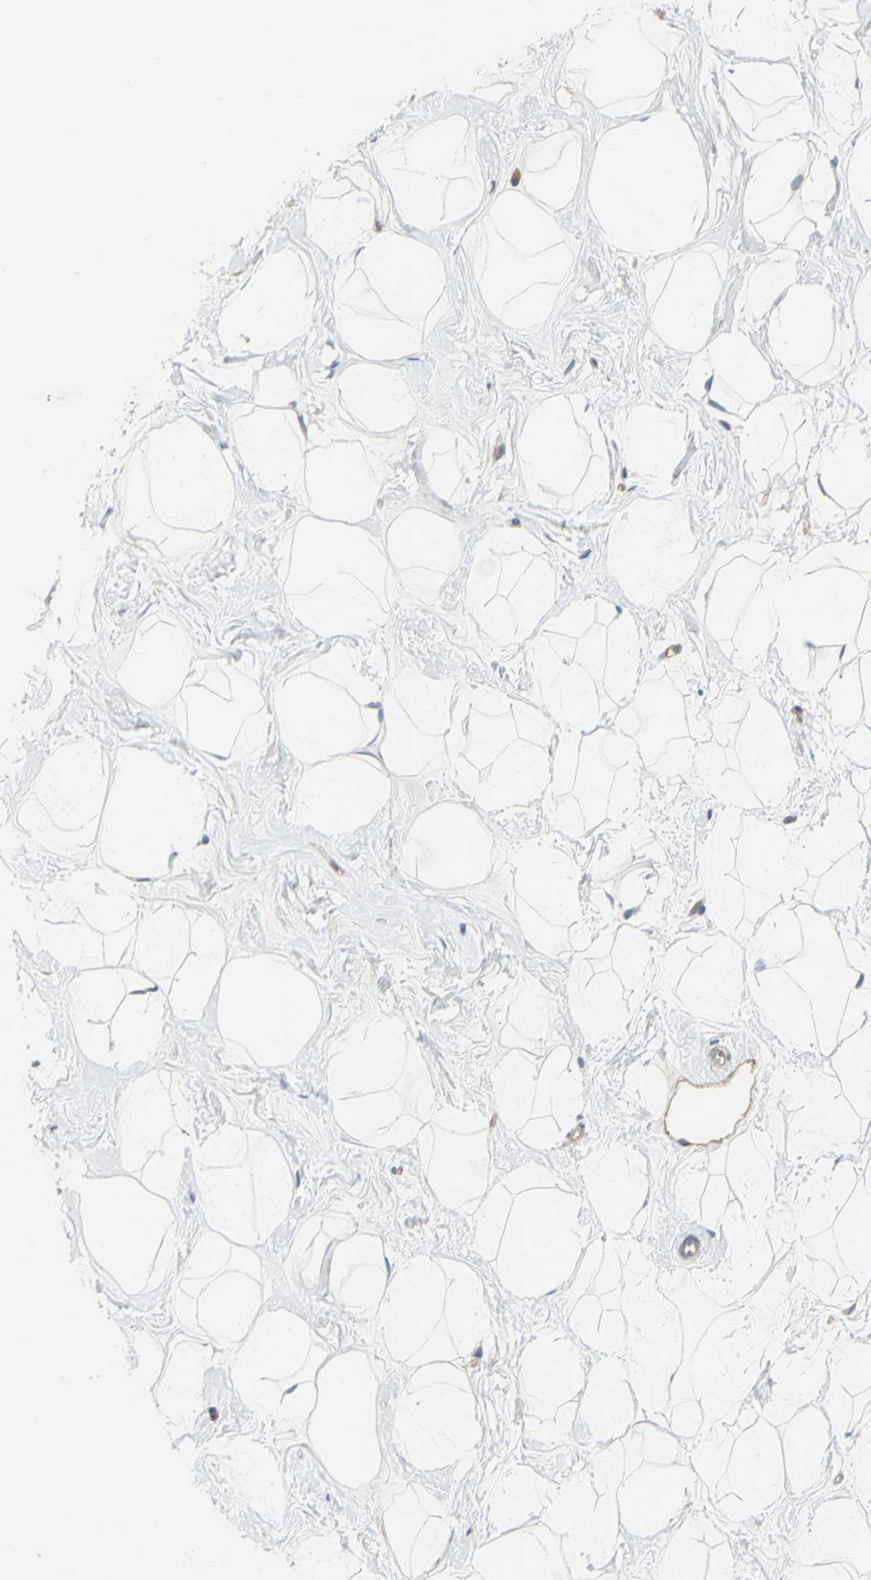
{"staining": {"intensity": "negative", "quantity": "none", "location": "none"}, "tissue": "breast", "cell_type": "Adipocytes", "image_type": "normal", "snomed": [{"axis": "morphology", "description": "Normal tissue, NOS"}, {"axis": "topography", "description": "Breast"}], "caption": "Immunohistochemistry (IHC) photomicrograph of benign human breast stained for a protein (brown), which displays no positivity in adipocytes.", "gene": "DLGAP5", "patient": {"sex": "female", "age": 23}}